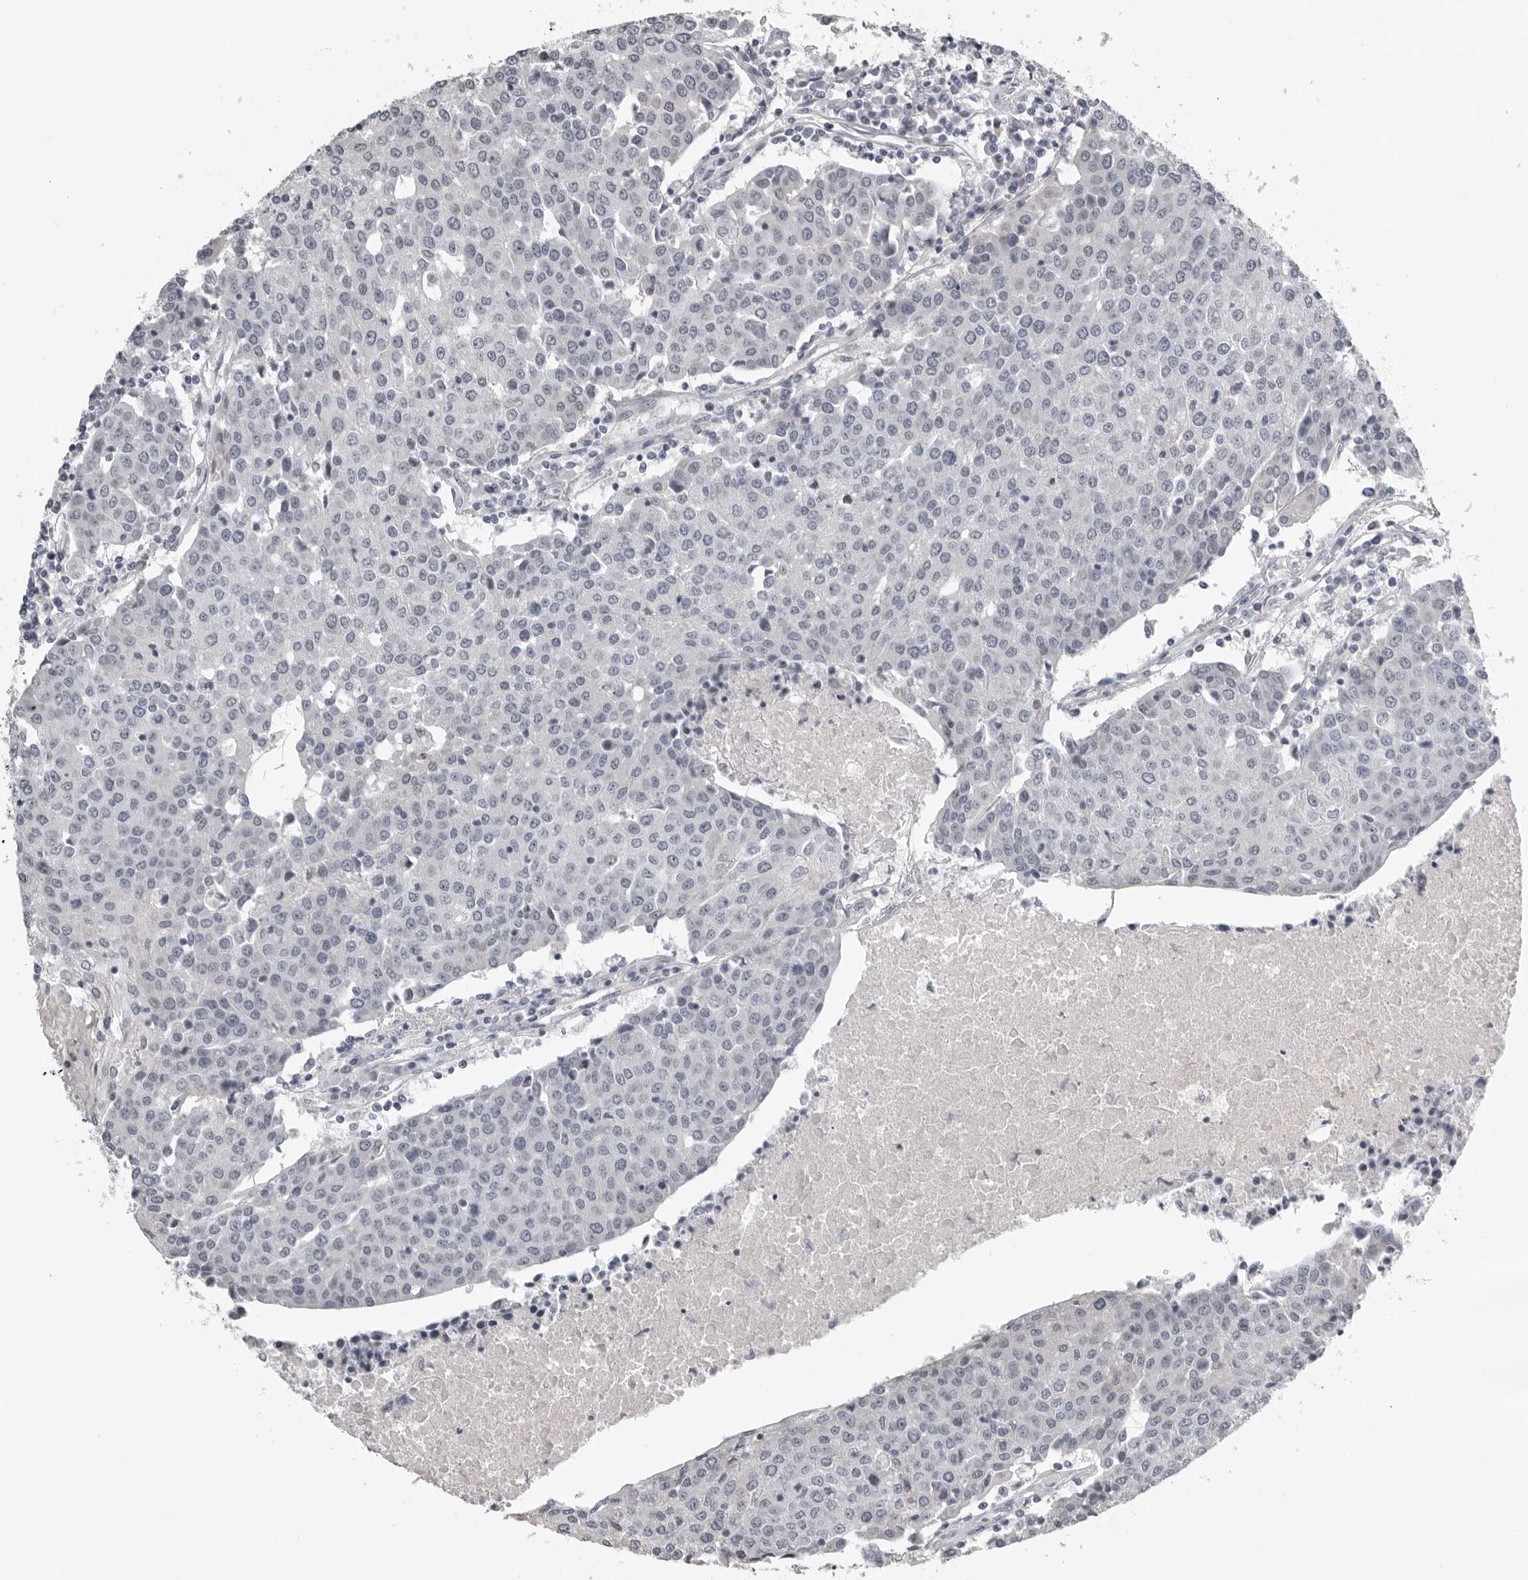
{"staining": {"intensity": "negative", "quantity": "none", "location": "none"}, "tissue": "urothelial cancer", "cell_type": "Tumor cells", "image_type": "cancer", "snomed": [{"axis": "morphology", "description": "Urothelial carcinoma, High grade"}, {"axis": "topography", "description": "Urinary bladder"}], "caption": "This image is of urothelial carcinoma (high-grade) stained with immunohistochemistry (IHC) to label a protein in brown with the nuclei are counter-stained blue. There is no expression in tumor cells.", "gene": "PRRX2", "patient": {"sex": "female", "age": 85}}